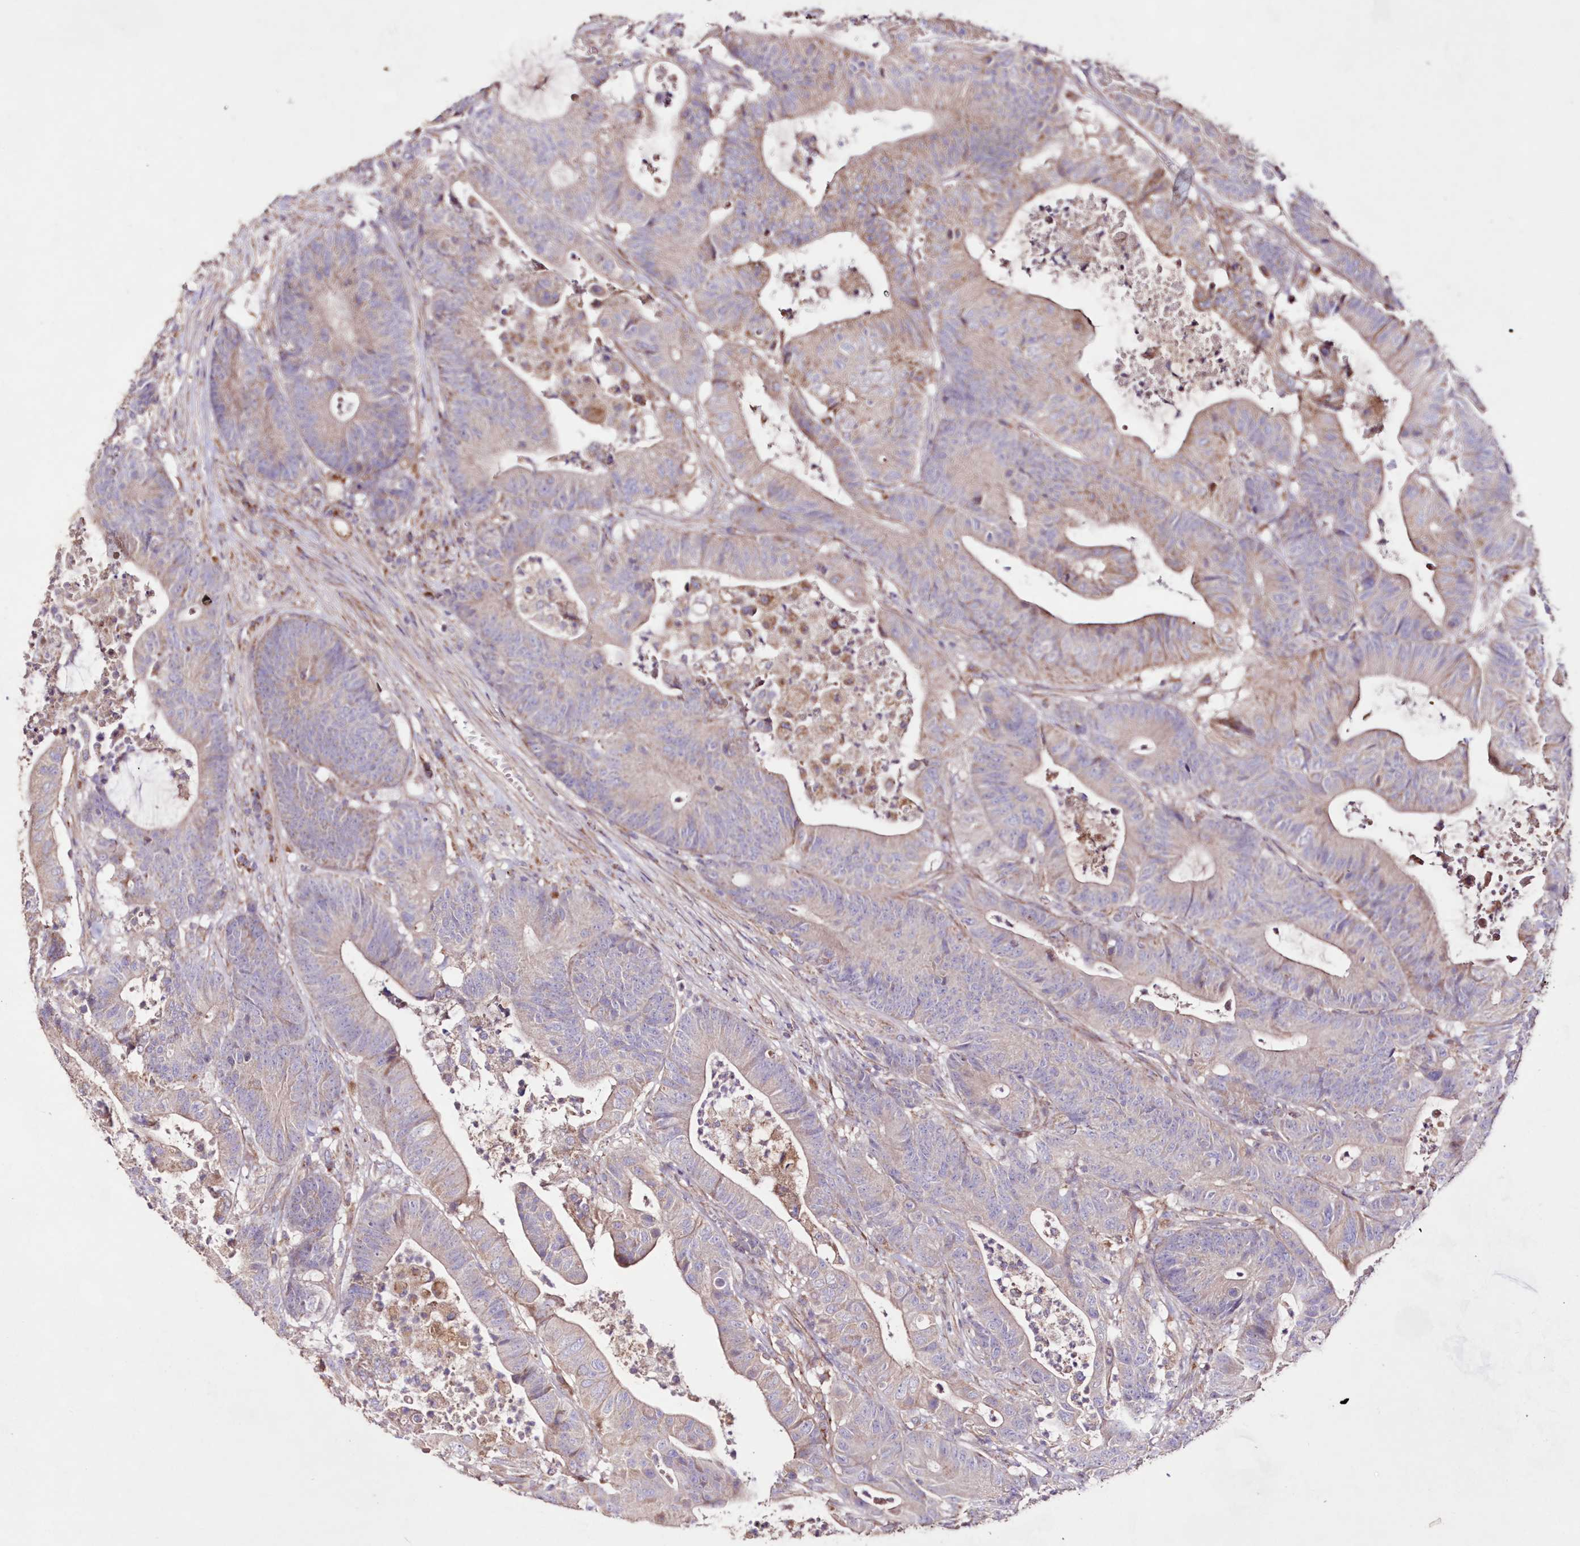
{"staining": {"intensity": "weak", "quantity": "25%-75%", "location": "cytoplasmic/membranous"}, "tissue": "colorectal cancer", "cell_type": "Tumor cells", "image_type": "cancer", "snomed": [{"axis": "morphology", "description": "Adenocarcinoma, NOS"}, {"axis": "topography", "description": "Colon"}], "caption": "Adenocarcinoma (colorectal) stained with a protein marker displays weak staining in tumor cells.", "gene": "HADHB", "patient": {"sex": "female", "age": 84}}